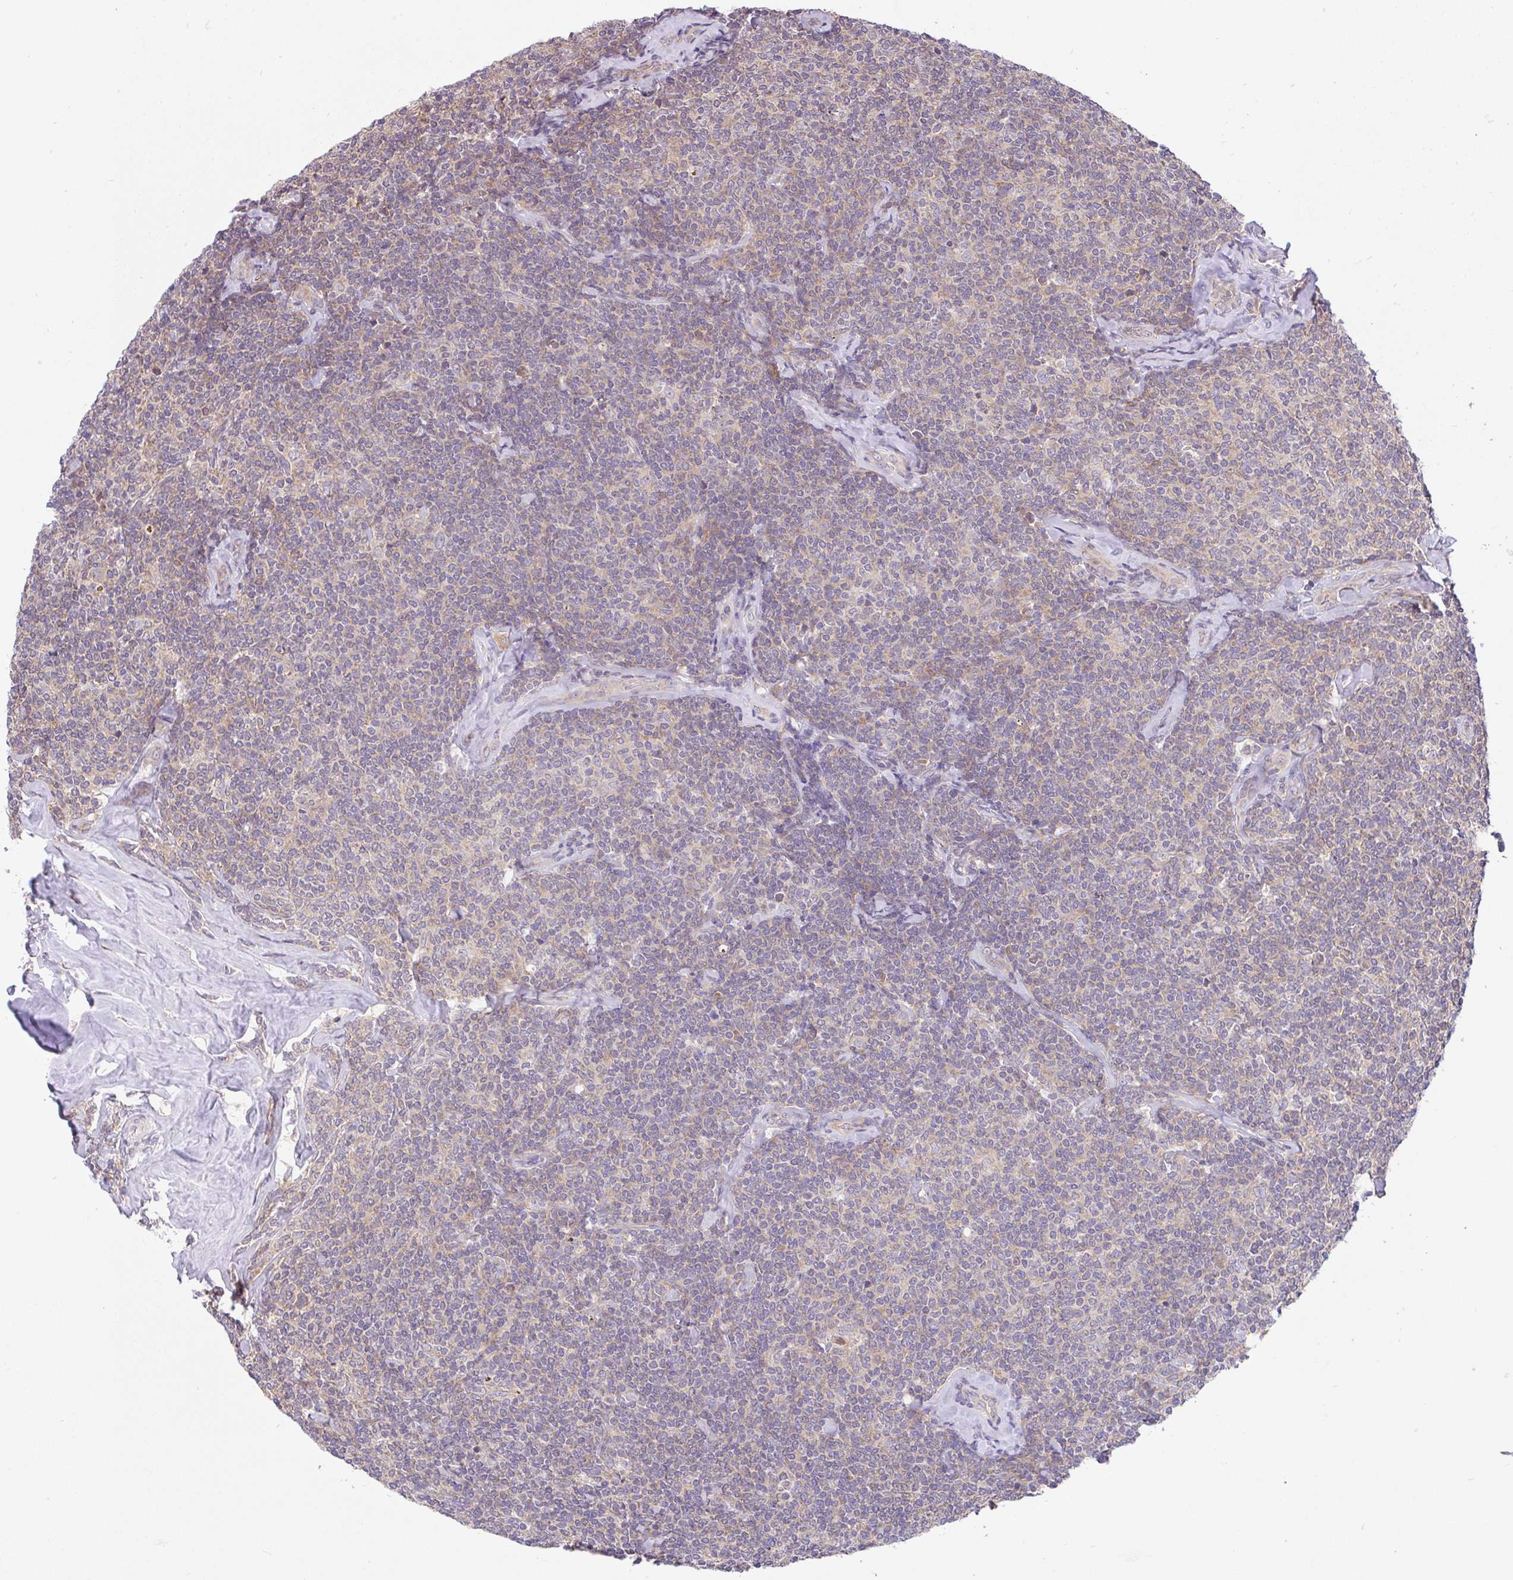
{"staining": {"intensity": "weak", "quantity": "<25%", "location": "cytoplasmic/membranous"}, "tissue": "lymphoma", "cell_type": "Tumor cells", "image_type": "cancer", "snomed": [{"axis": "morphology", "description": "Malignant lymphoma, non-Hodgkin's type, Low grade"}, {"axis": "topography", "description": "Lymph node"}], "caption": "This is an immunohistochemistry (IHC) photomicrograph of low-grade malignant lymphoma, non-Hodgkin's type. There is no staining in tumor cells.", "gene": "RALBP1", "patient": {"sex": "female", "age": 56}}